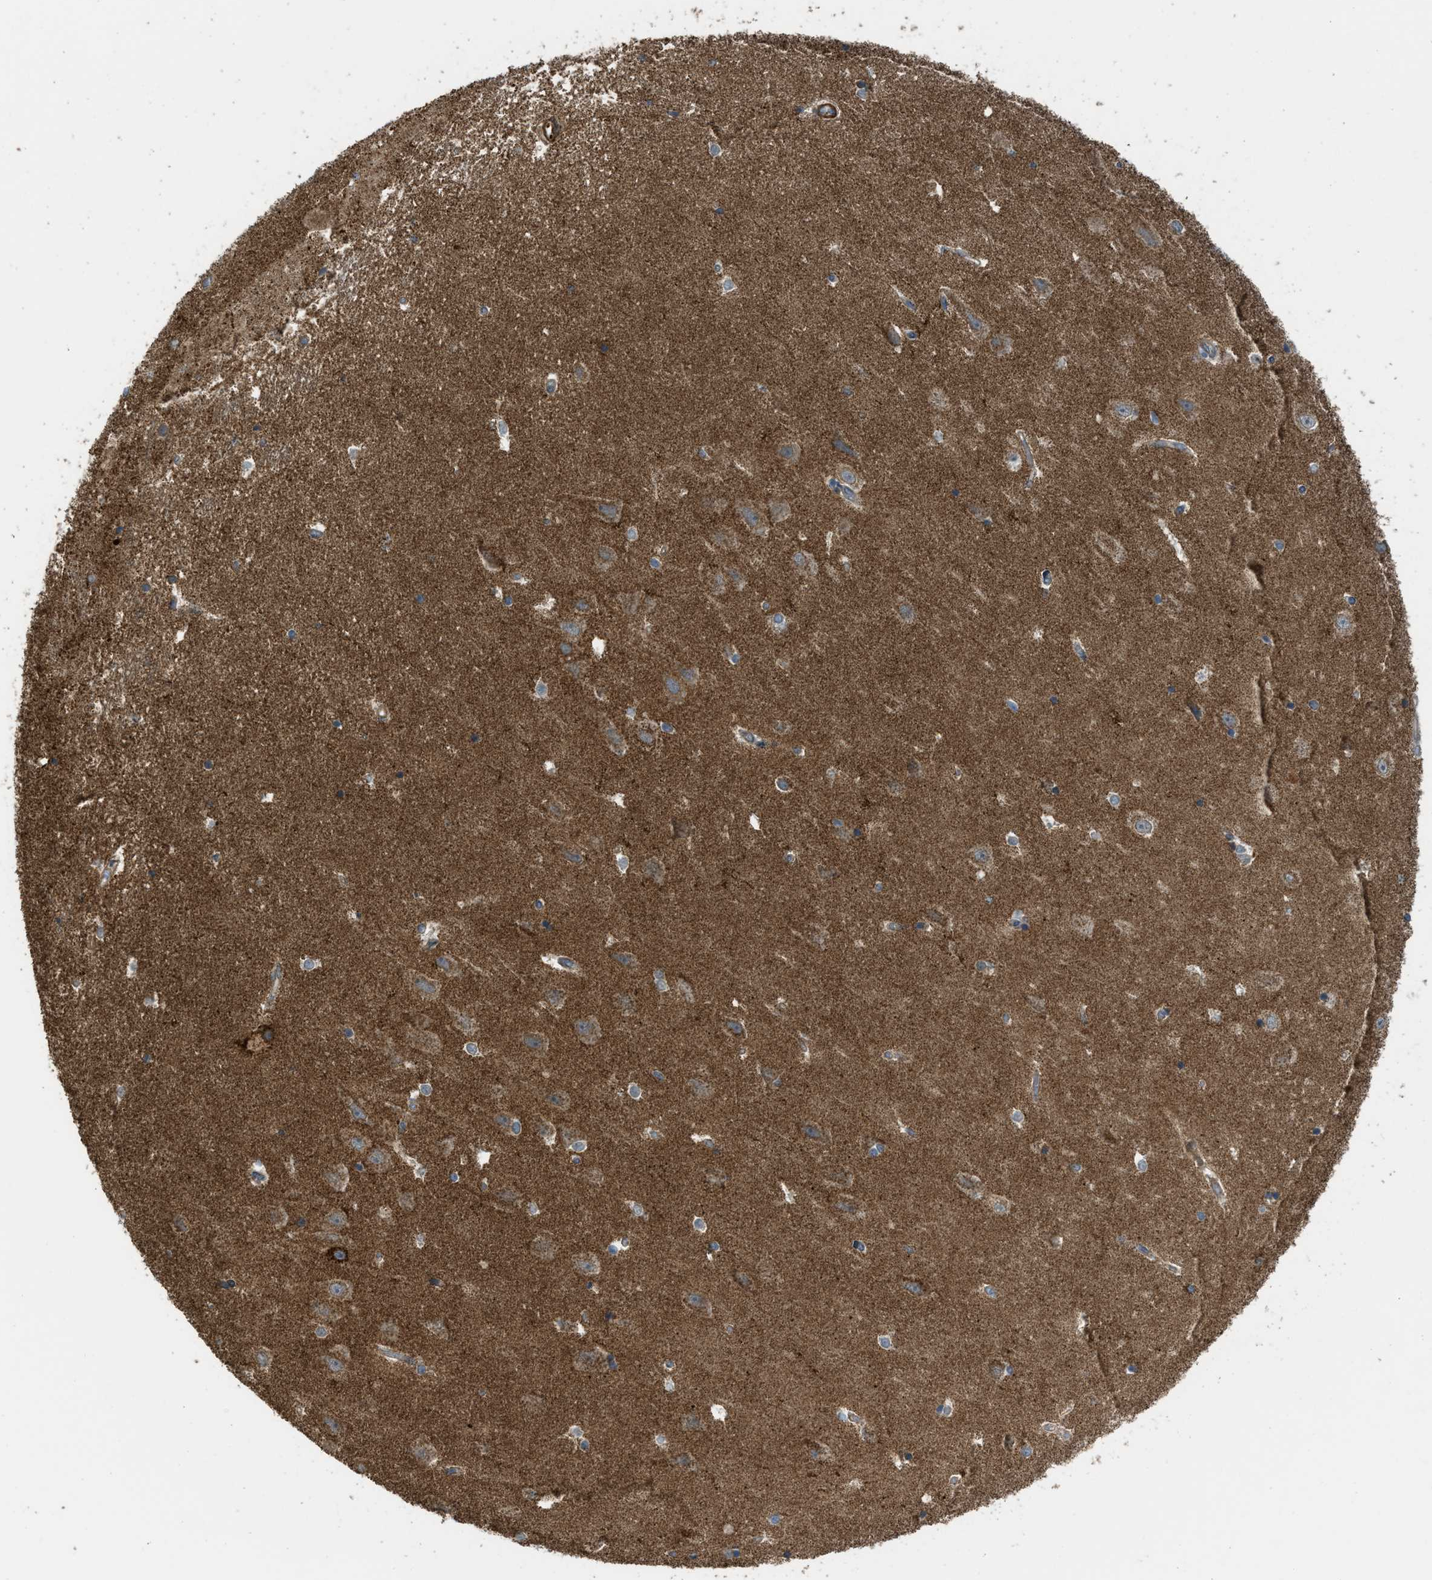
{"staining": {"intensity": "moderate", "quantity": ">75%", "location": "cytoplasmic/membranous"}, "tissue": "hippocampus", "cell_type": "Glial cells", "image_type": "normal", "snomed": [{"axis": "morphology", "description": "Normal tissue, NOS"}, {"axis": "topography", "description": "Hippocampus"}], "caption": "Immunohistochemical staining of unremarkable hippocampus reveals moderate cytoplasmic/membranous protein staining in approximately >75% of glial cells. (brown staining indicates protein expression, while blue staining denotes nuclei).", "gene": "SESN2", "patient": {"sex": "male", "age": 45}}